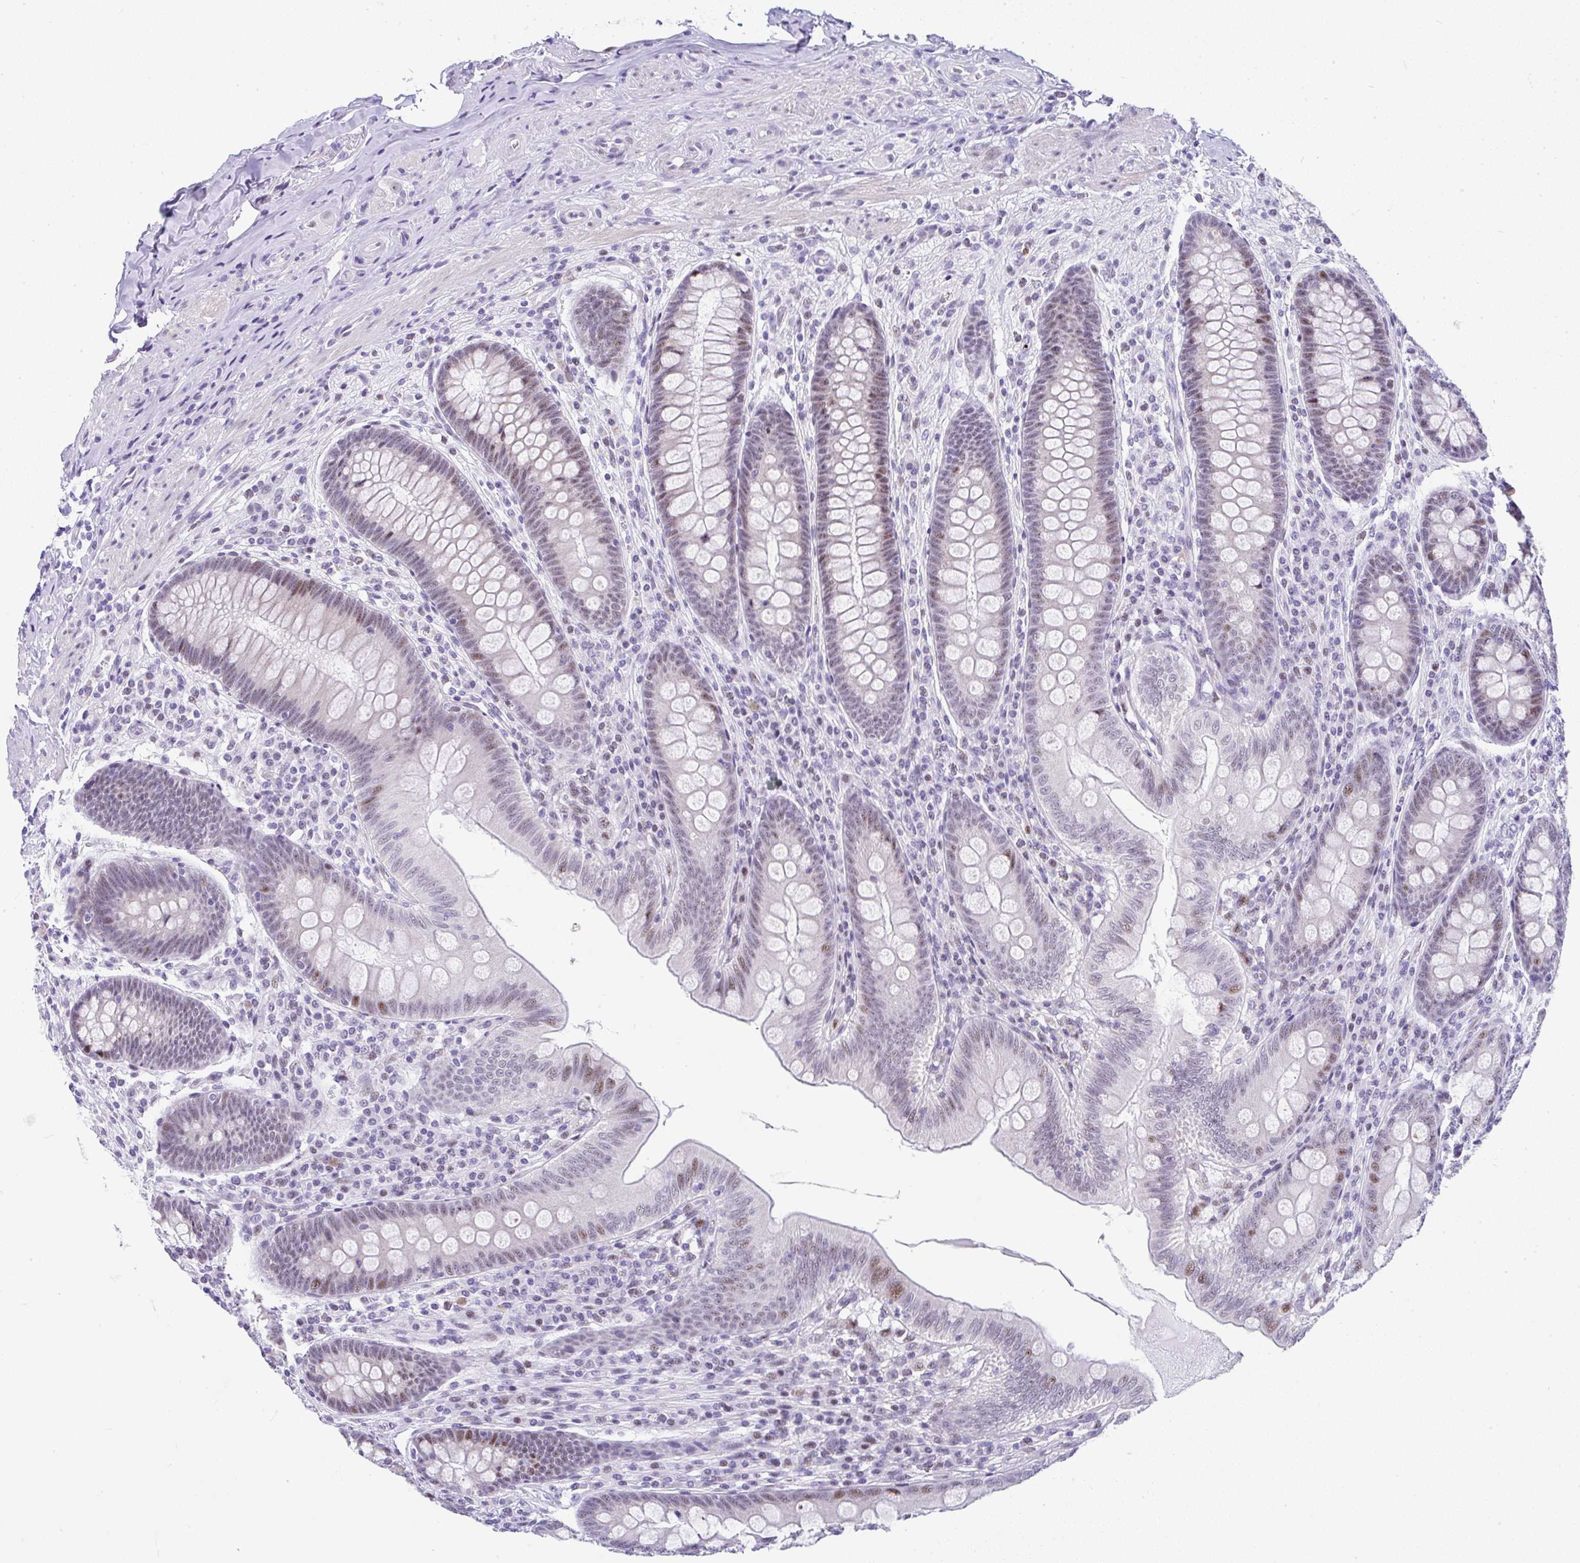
{"staining": {"intensity": "moderate", "quantity": "<25%", "location": "nuclear"}, "tissue": "appendix", "cell_type": "Glandular cells", "image_type": "normal", "snomed": [{"axis": "morphology", "description": "Normal tissue, NOS"}, {"axis": "topography", "description": "Appendix"}], "caption": "Moderate nuclear expression is seen in about <25% of glandular cells in benign appendix.", "gene": "NR1D2", "patient": {"sex": "male", "age": 71}}